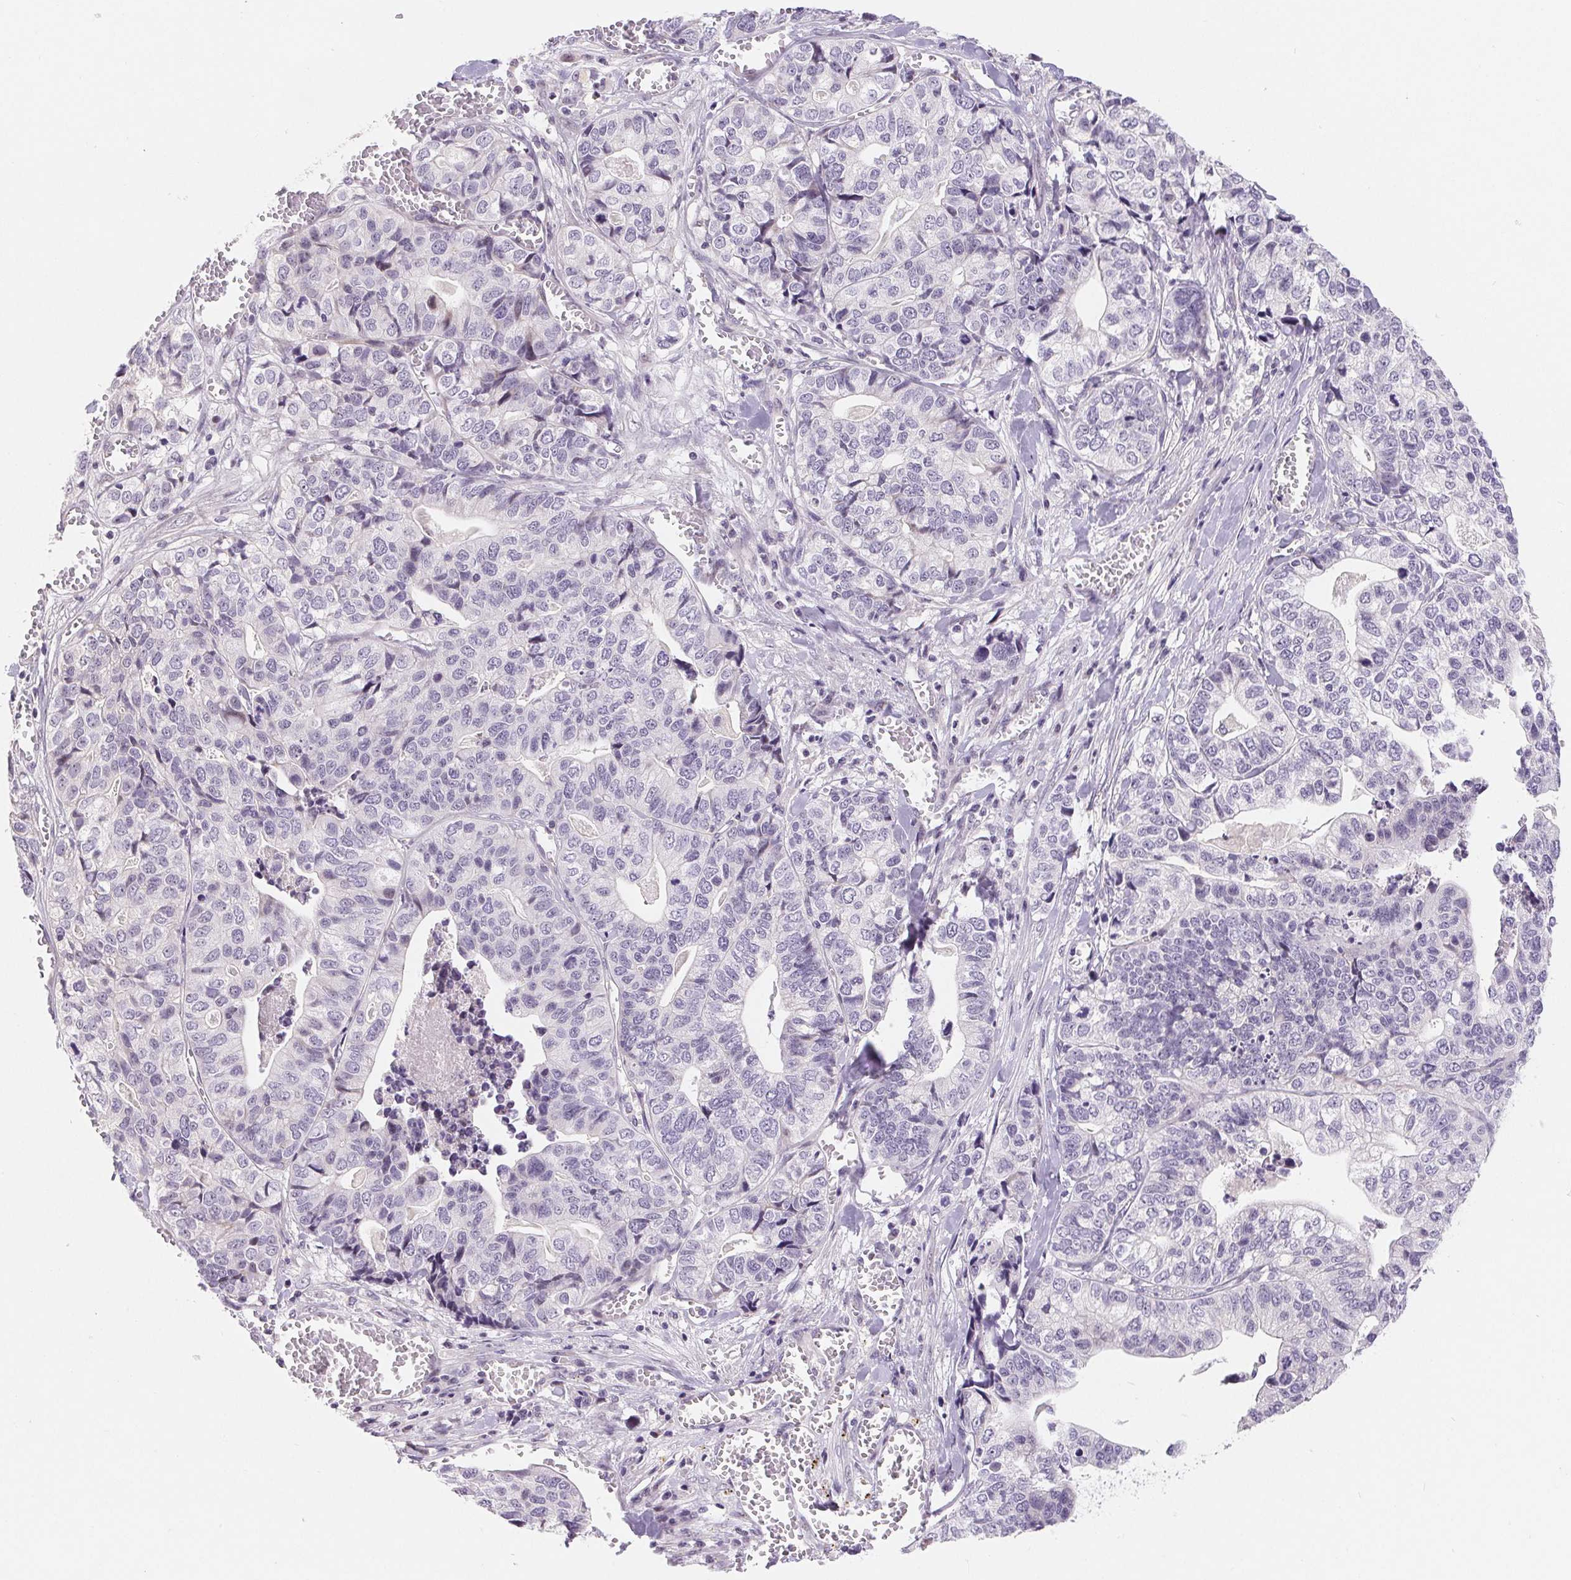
{"staining": {"intensity": "negative", "quantity": "none", "location": "none"}, "tissue": "stomach cancer", "cell_type": "Tumor cells", "image_type": "cancer", "snomed": [{"axis": "morphology", "description": "Adenocarcinoma, NOS"}, {"axis": "topography", "description": "Stomach, upper"}], "caption": "There is no significant staining in tumor cells of stomach cancer (adenocarcinoma).", "gene": "LCA5L", "patient": {"sex": "female", "age": 67}}